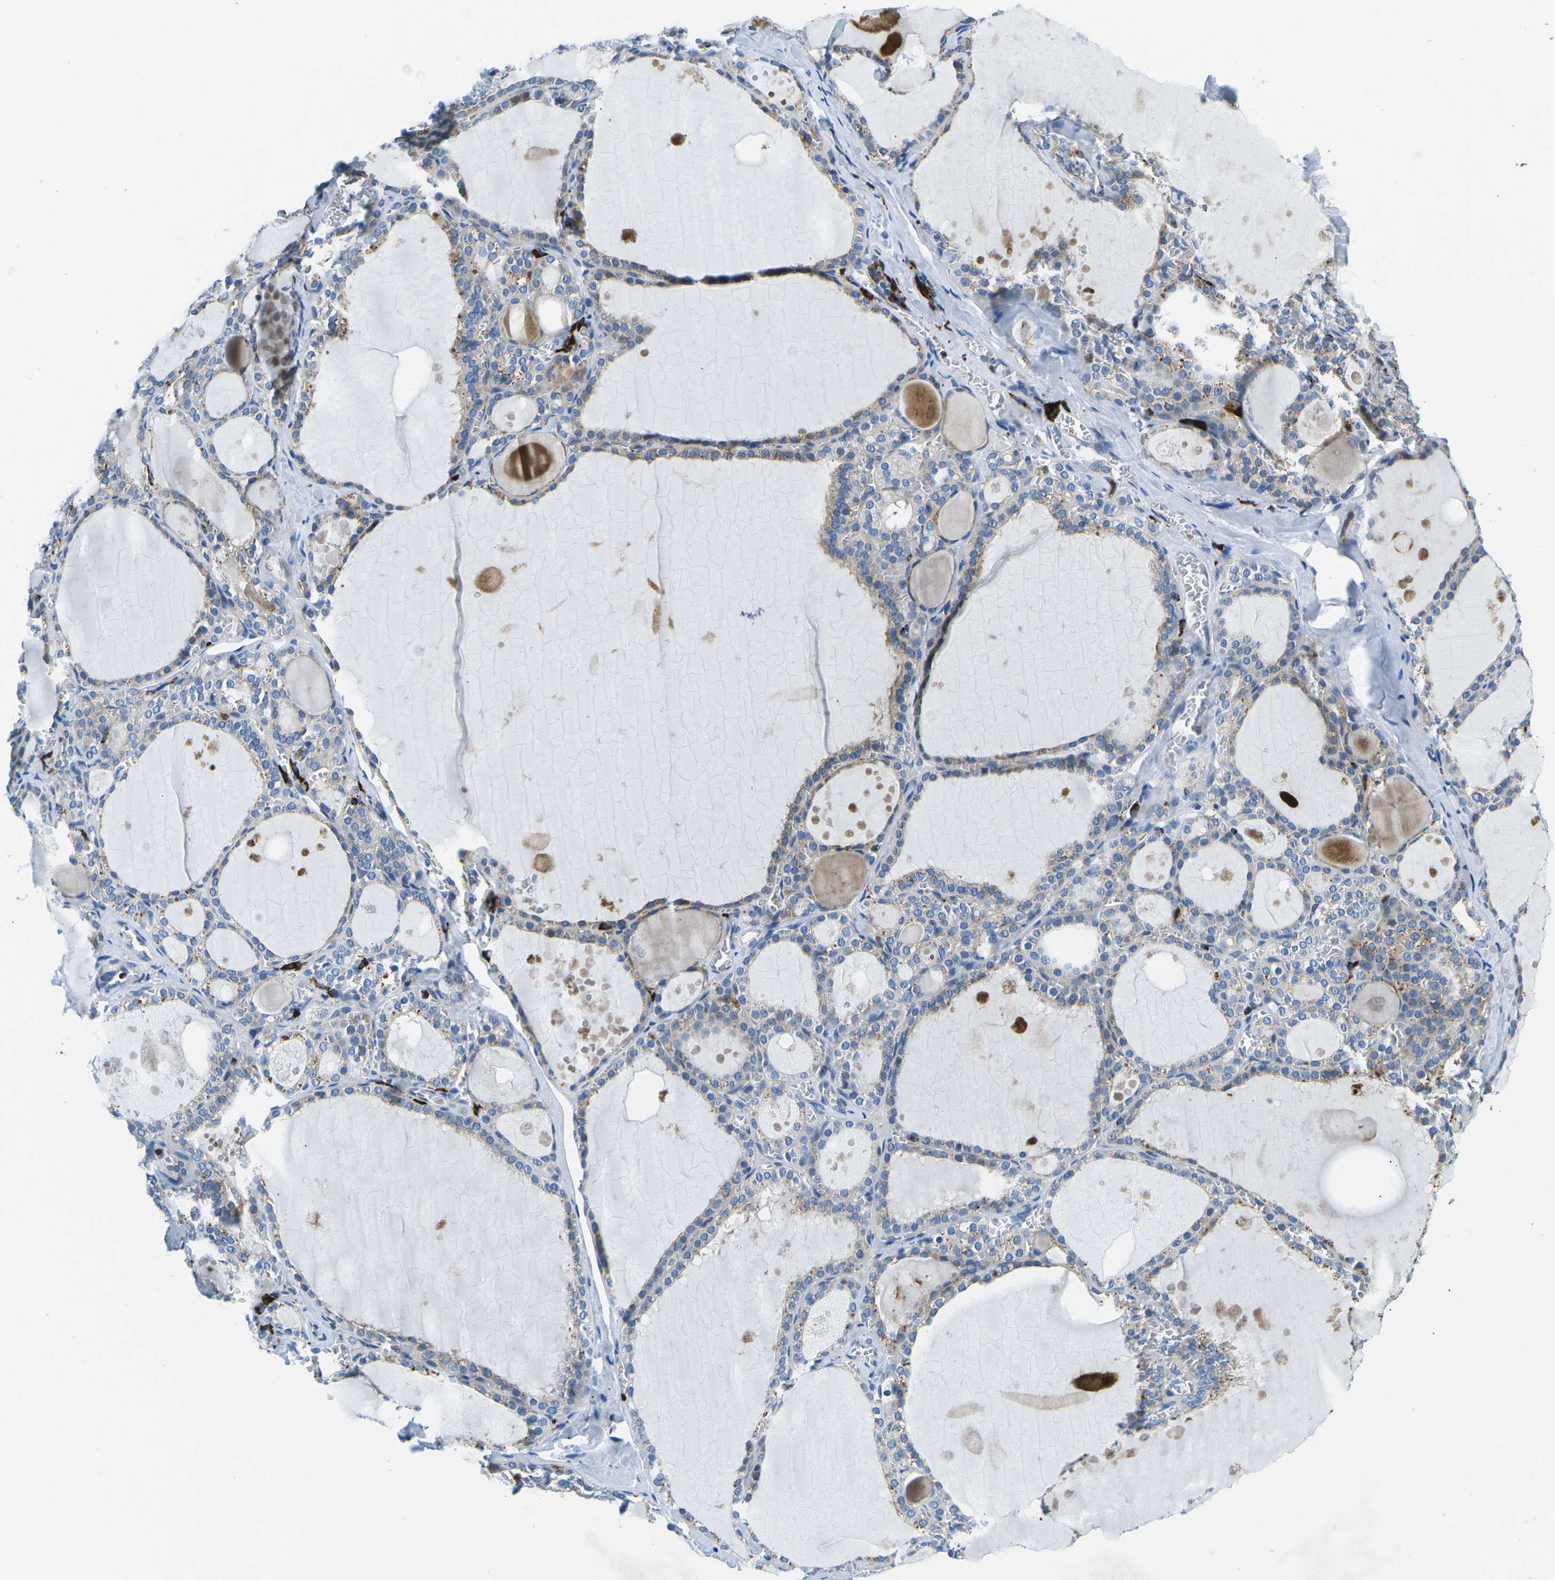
{"staining": {"intensity": "moderate", "quantity": "25%-75%", "location": "cytoplasmic/membranous"}, "tissue": "thyroid gland", "cell_type": "Glandular cells", "image_type": "normal", "snomed": [{"axis": "morphology", "description": "Normal tissue, NOS"}, {"axis": "topography", "description": "Thyroid gland"}], "caption": "Immunohistochemistry micrograph of normal thyroid gland: thyroid gland stained using immunohistochemistry displays medium levels of moderate protein expression localized specifically in the cytoplasmic/membranous of glandular cells, appearing as a cytoplasmic/membranous brown color.", "gene": "MC4R", "patient": {"sex": "male", "age": 56}}